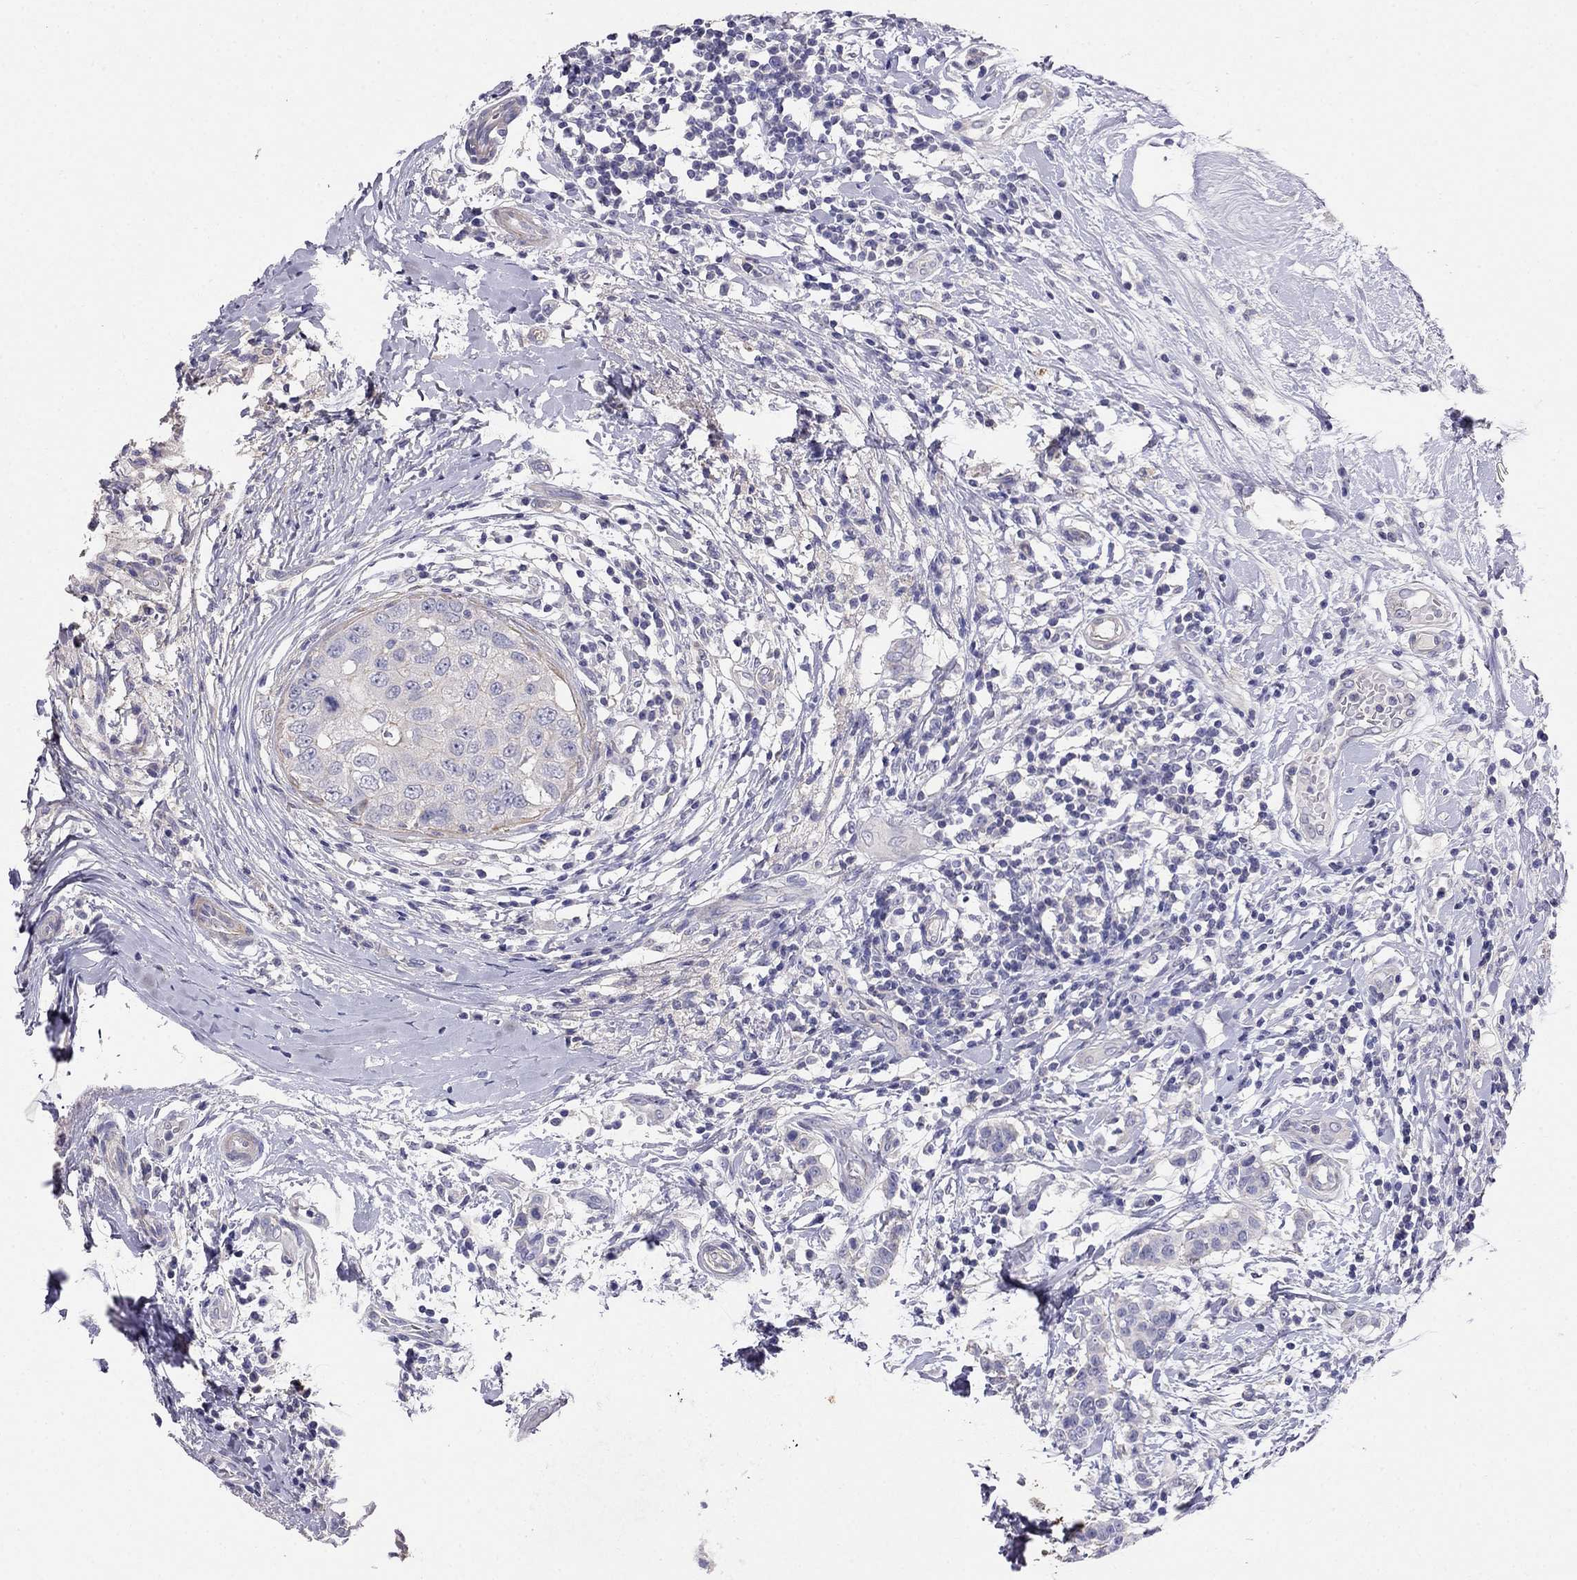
{"staining": {"intensity": "negative", "quantity": "none", "location": "none"}, "tissue": "breast cancer", "cell_type": "Tumor cells", "image_type": "cancer", "snomed": [{"axis": "morphology", "description": "Duct carcinoma"}, {"axis": "topography", "description": "Breast"}], "caption": "Image shows no significant protein staining in tumor cells of breast cancer (intraductal carcinoma).", "gene": "LY6H", "patient": {"sex": "female", "age": 27}}